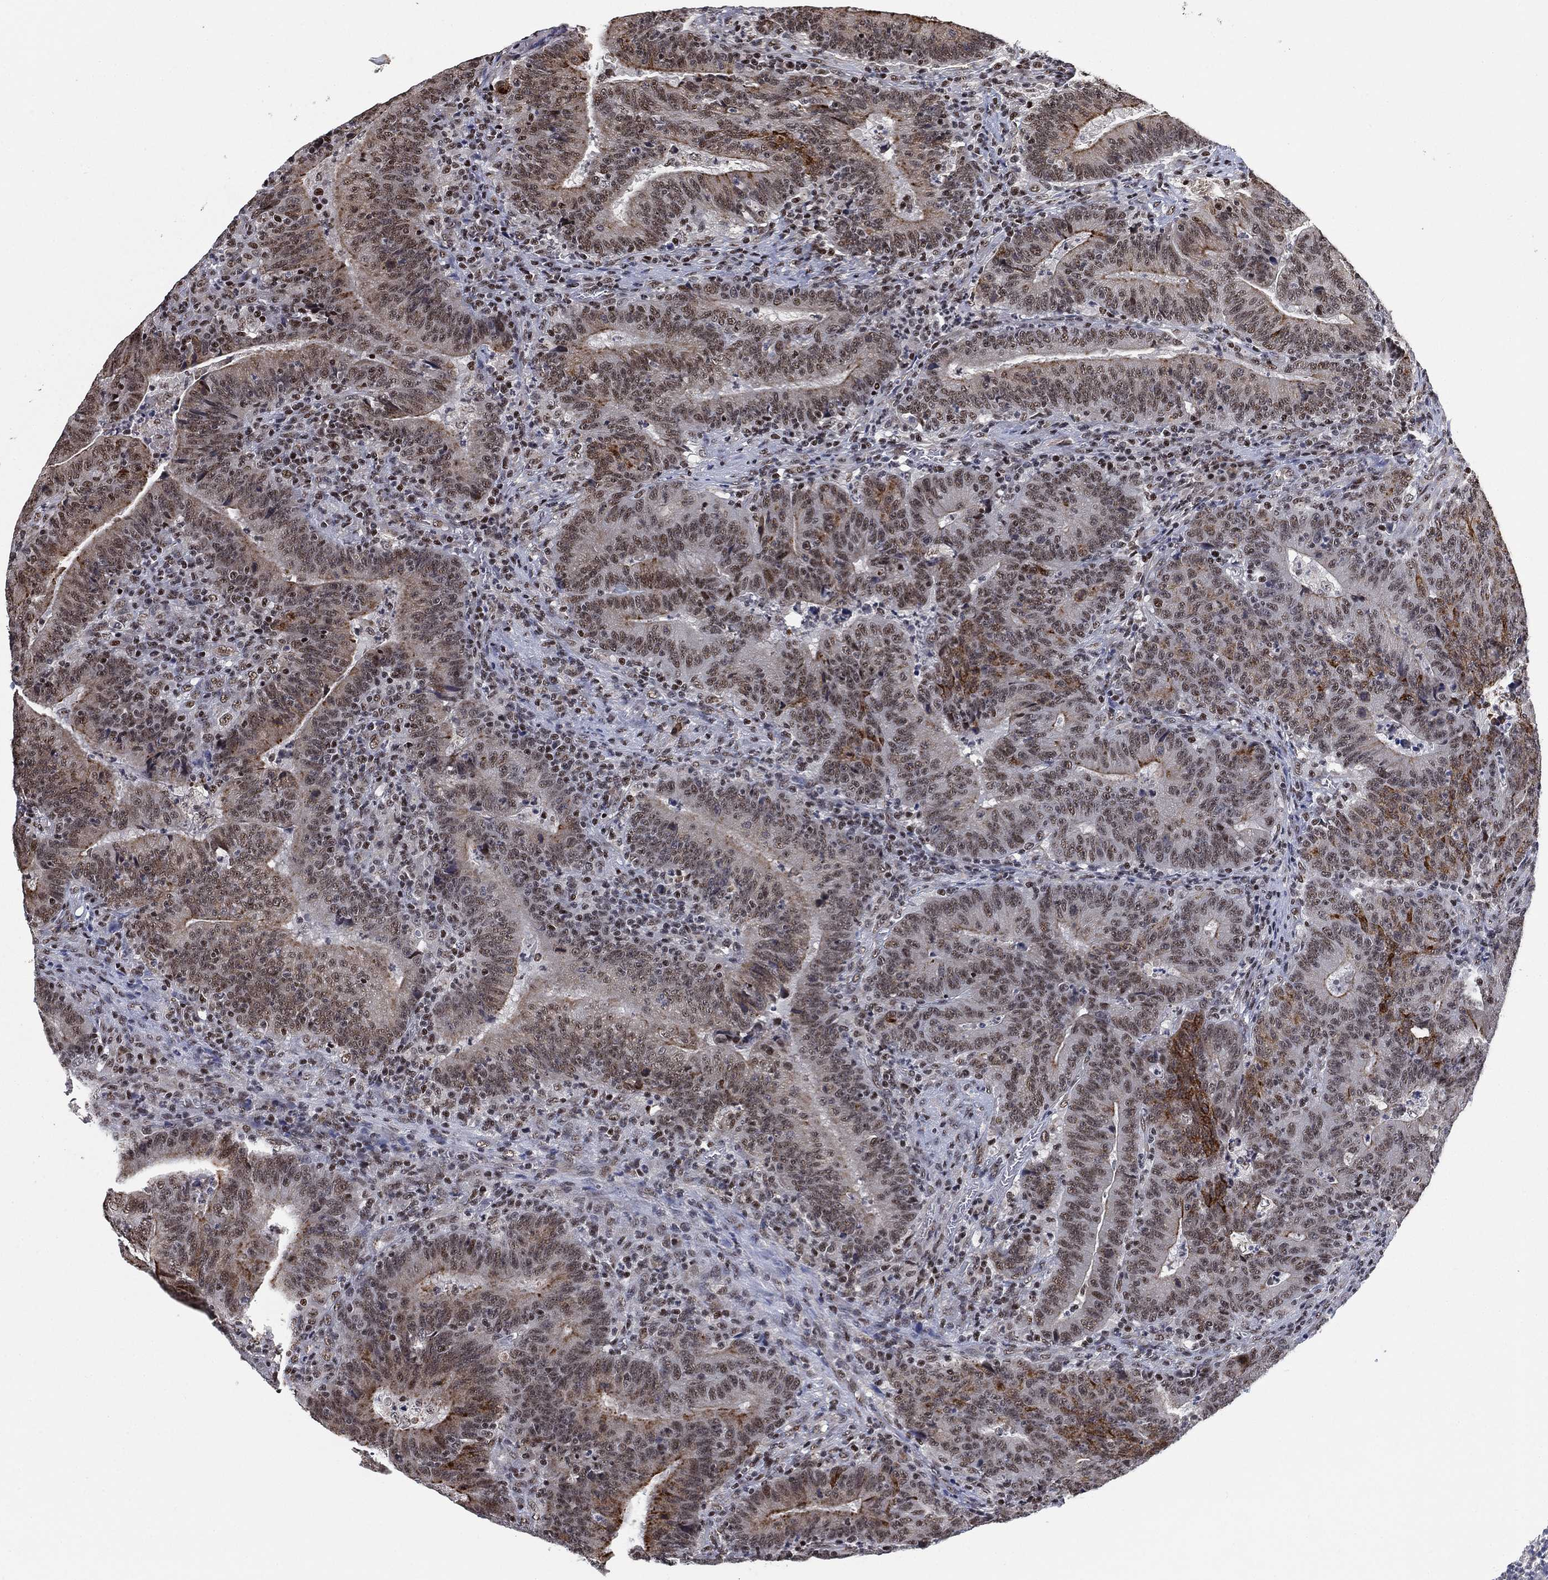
{"staining": {"intensity": "moderate", "quantity": "<25%", "location": "cytoplasmic/membranous"}, "tissue": "colorectal cancer", "cell_type": "Tumor cells", "image_type": "cancer", "snomed": [{"axis": "morphology", "description": "Adenocarcinoma, NOS"}, {"axis": "topography", "description": "Colon"}], "caption": "This histopathology image exhibits IHC staining of human colorectal cancer (adenocarcinoma), with low moderate cytoplasmic/membranous expression in approximately <25% of tumor cells.", "gene": "ZSCAN30", "patient": {"sex": "female", "age": 75}}